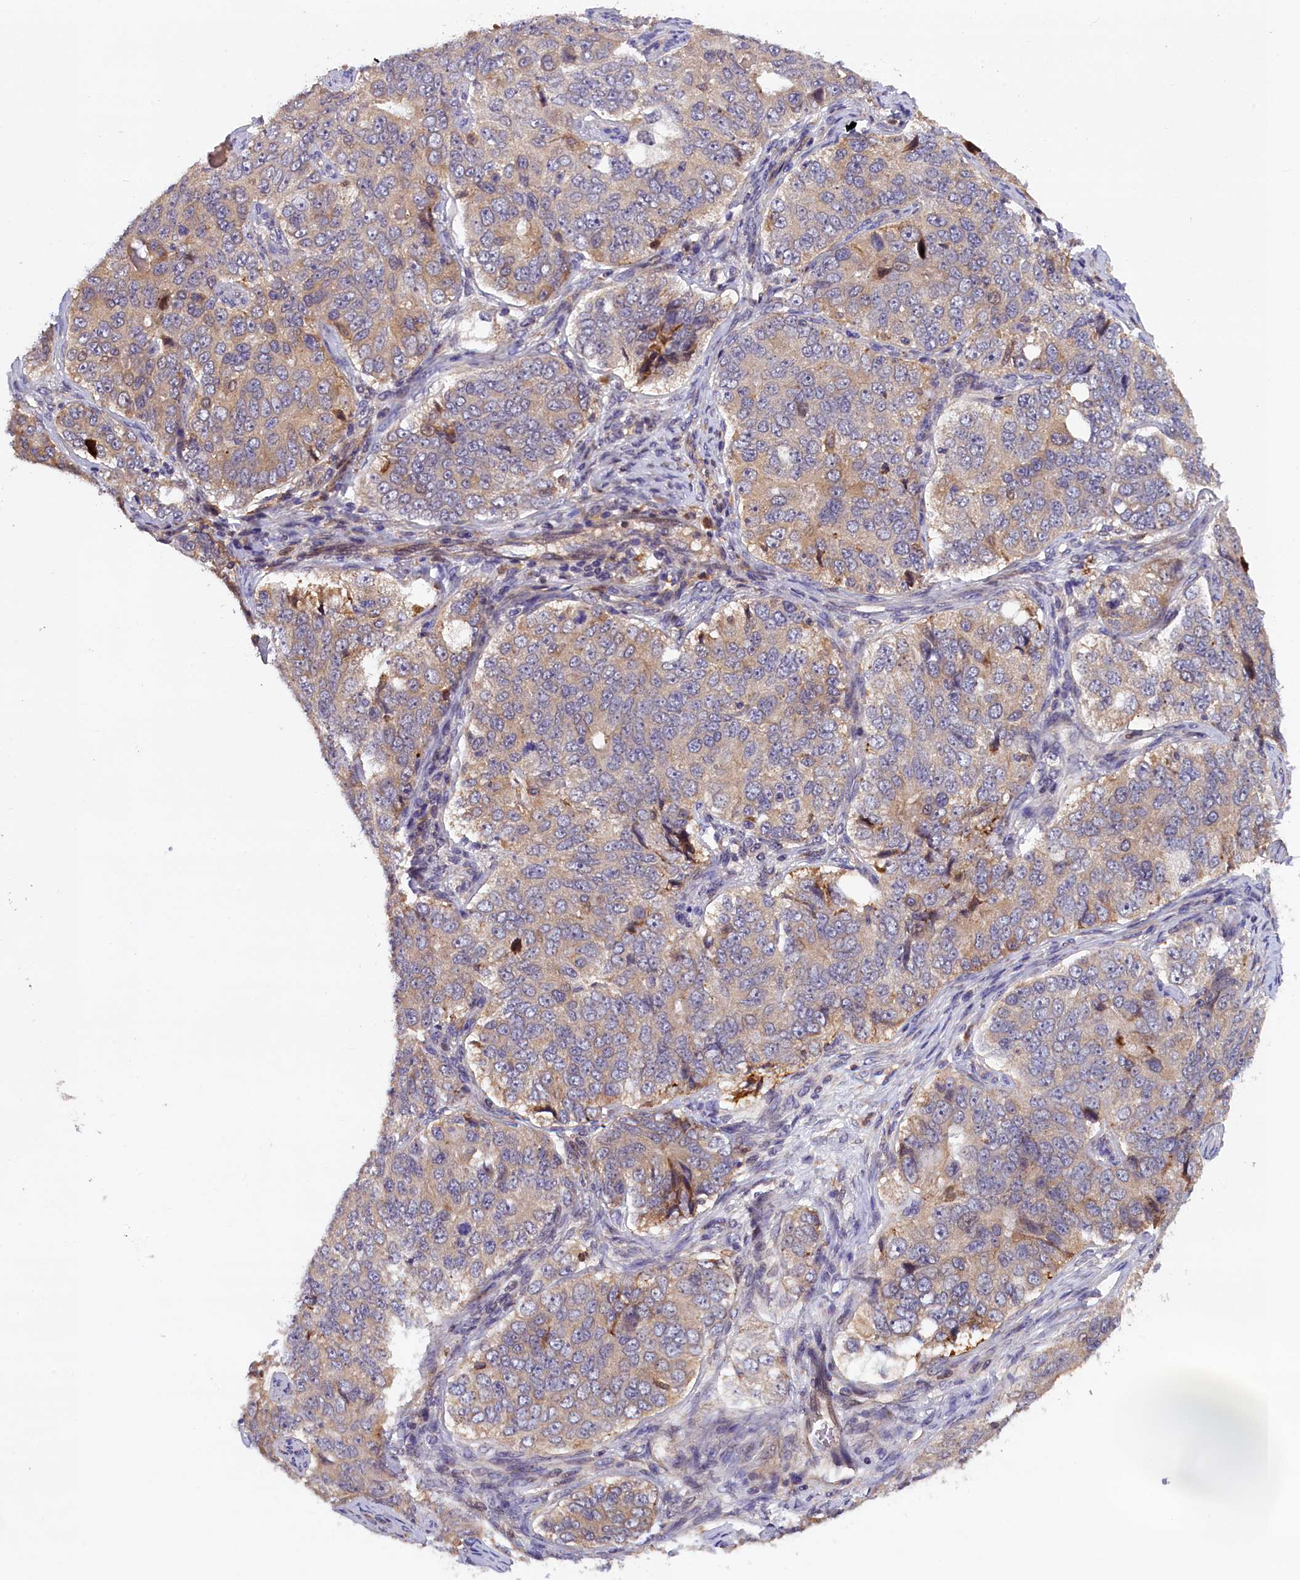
{"staining": {"intensity": "weak", "quantity": "25%-75%", "location": "cytoplasmic/membranous"}, "tissue": "ovarian cancer", "cell_type": "Tumor cells", "image_type": "cancer", "snomed": [{"axis": "morphology", "description": "Carcinoma, endometroid"}, {"axis": "topography", "description": "Ovary"}], "caption": "An immunohistochemistry (IHC) image of neoplastic tissue is shown. Protein staining in brown labels weak cytoplasmic/membranous positivity in ovarian endometroid carcinoma within tumor cells.", "gene": "NAIP", "patient": {"sex": "female", "age": 51}}